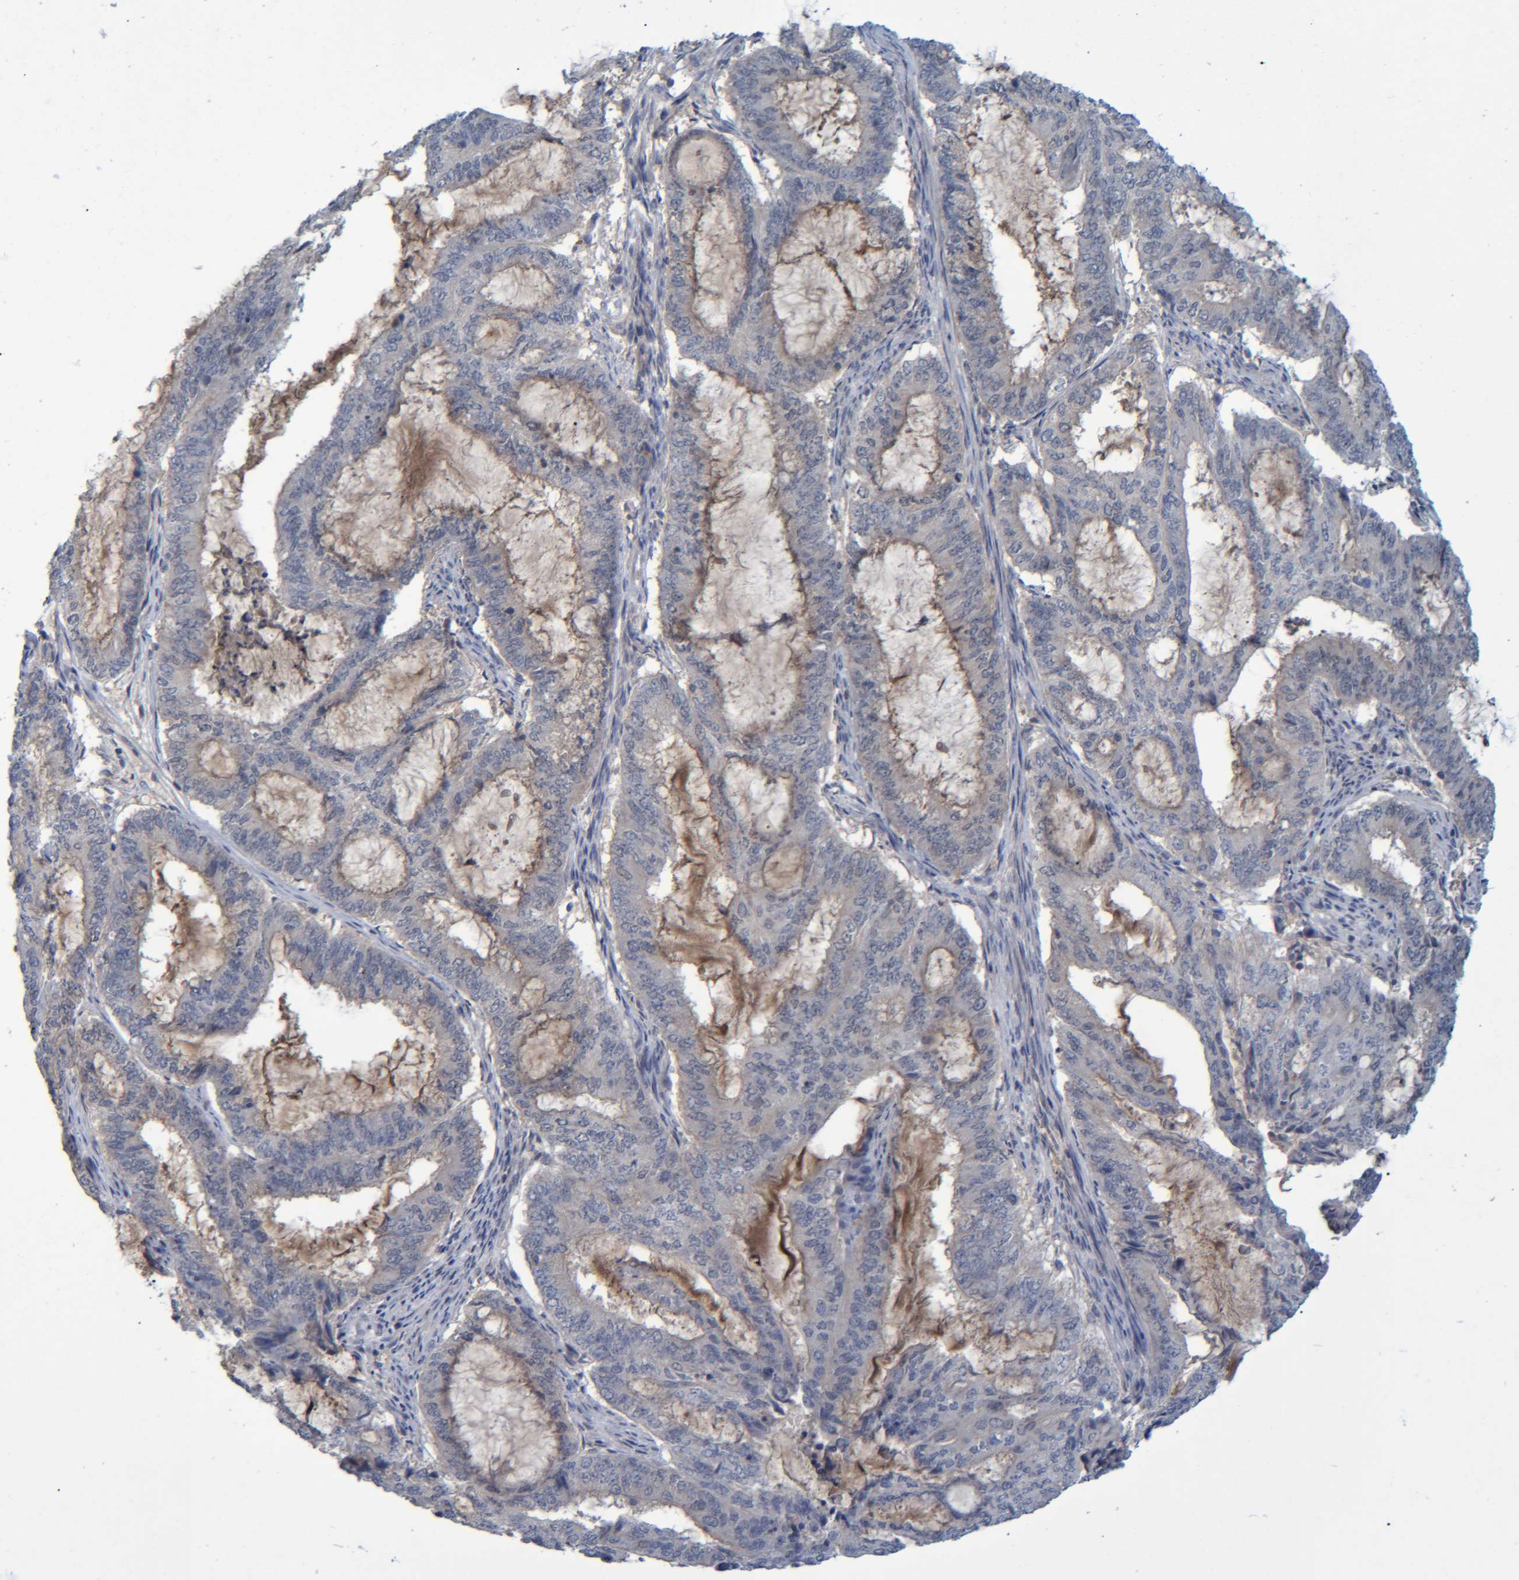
{"staining": {"intensity": "negative", "quantity": "none", "location": "none"}, "tissue": "endometrial cancer", "cell_type": "Tumor cells", "image_type": "cancer", "snomed": [{"axis": "morphology", "description": "Adenocarcinoma, NOS"}, {"axis": "topography", "description": "Endometrium"}], "caption": "The immunohistochemistry photomicrograph has no significant expression in tumor cells of endometrial cancer (adenocarcinoma) tissue.", "gene": "PCYT2", "patient": {"sex": "female", "age": 51}}